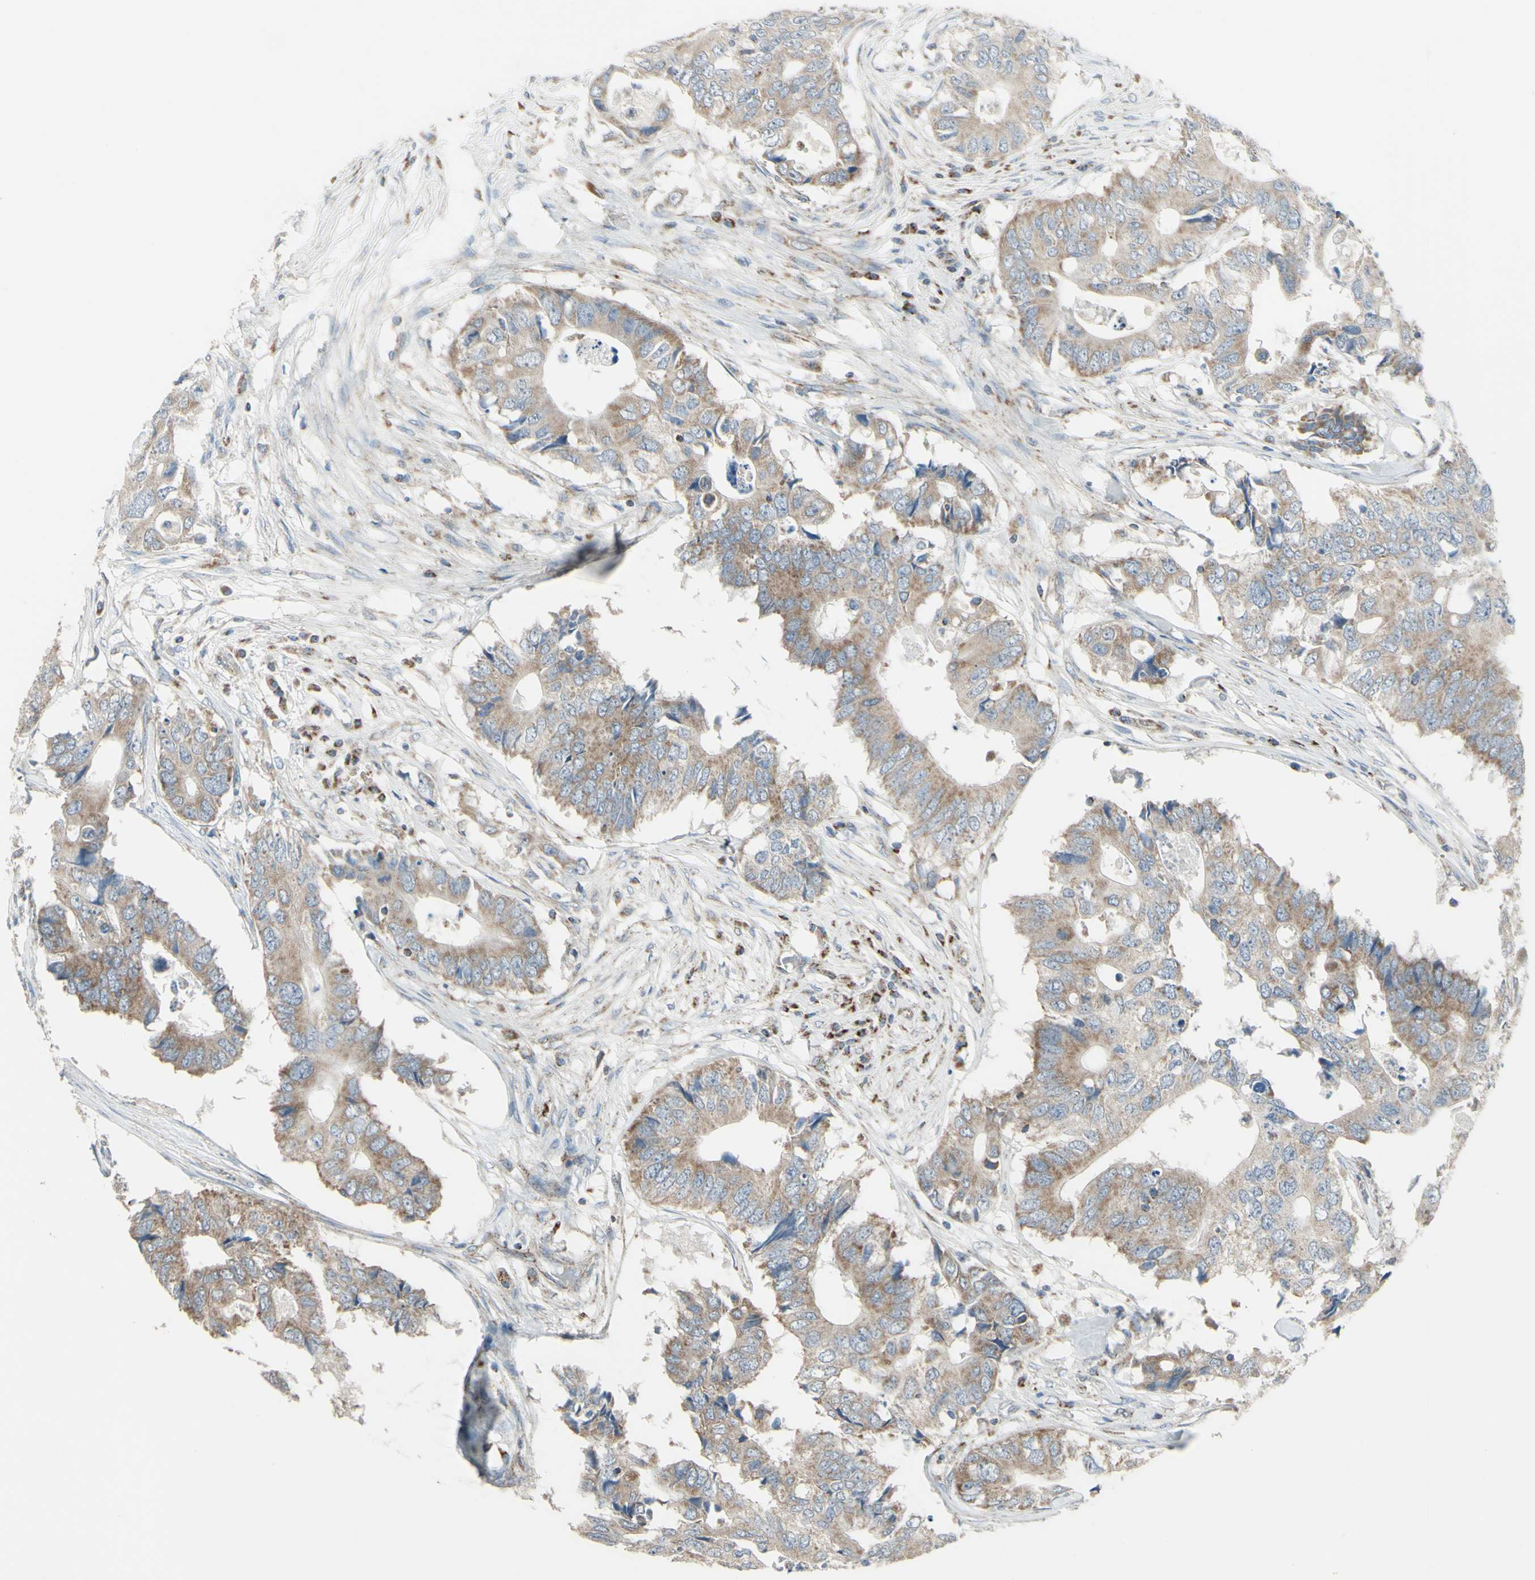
{"staining": {"intensity": "weak", "quantity": ">75%", "location": "cytoplasmic/membranous"}, "tissue": "colorectal cancer", "cell_type": "Tumor cells", "image_type": "cancer", "snomed": [{"axis": "morphology", "description": "Adenocarcinoma, NOS"}, {"axis": "topography", "description": "Colon"}], "caption": "Immunohistochemical staining of human colorectal cancer (adenocarcinoma) demonstrates low levels of weak cytoplasmic/membranous protein positivity in approximately >75% of tumor cells.", "gene": "FAM171B", "patient": {"sex": "male", "age": 71}}